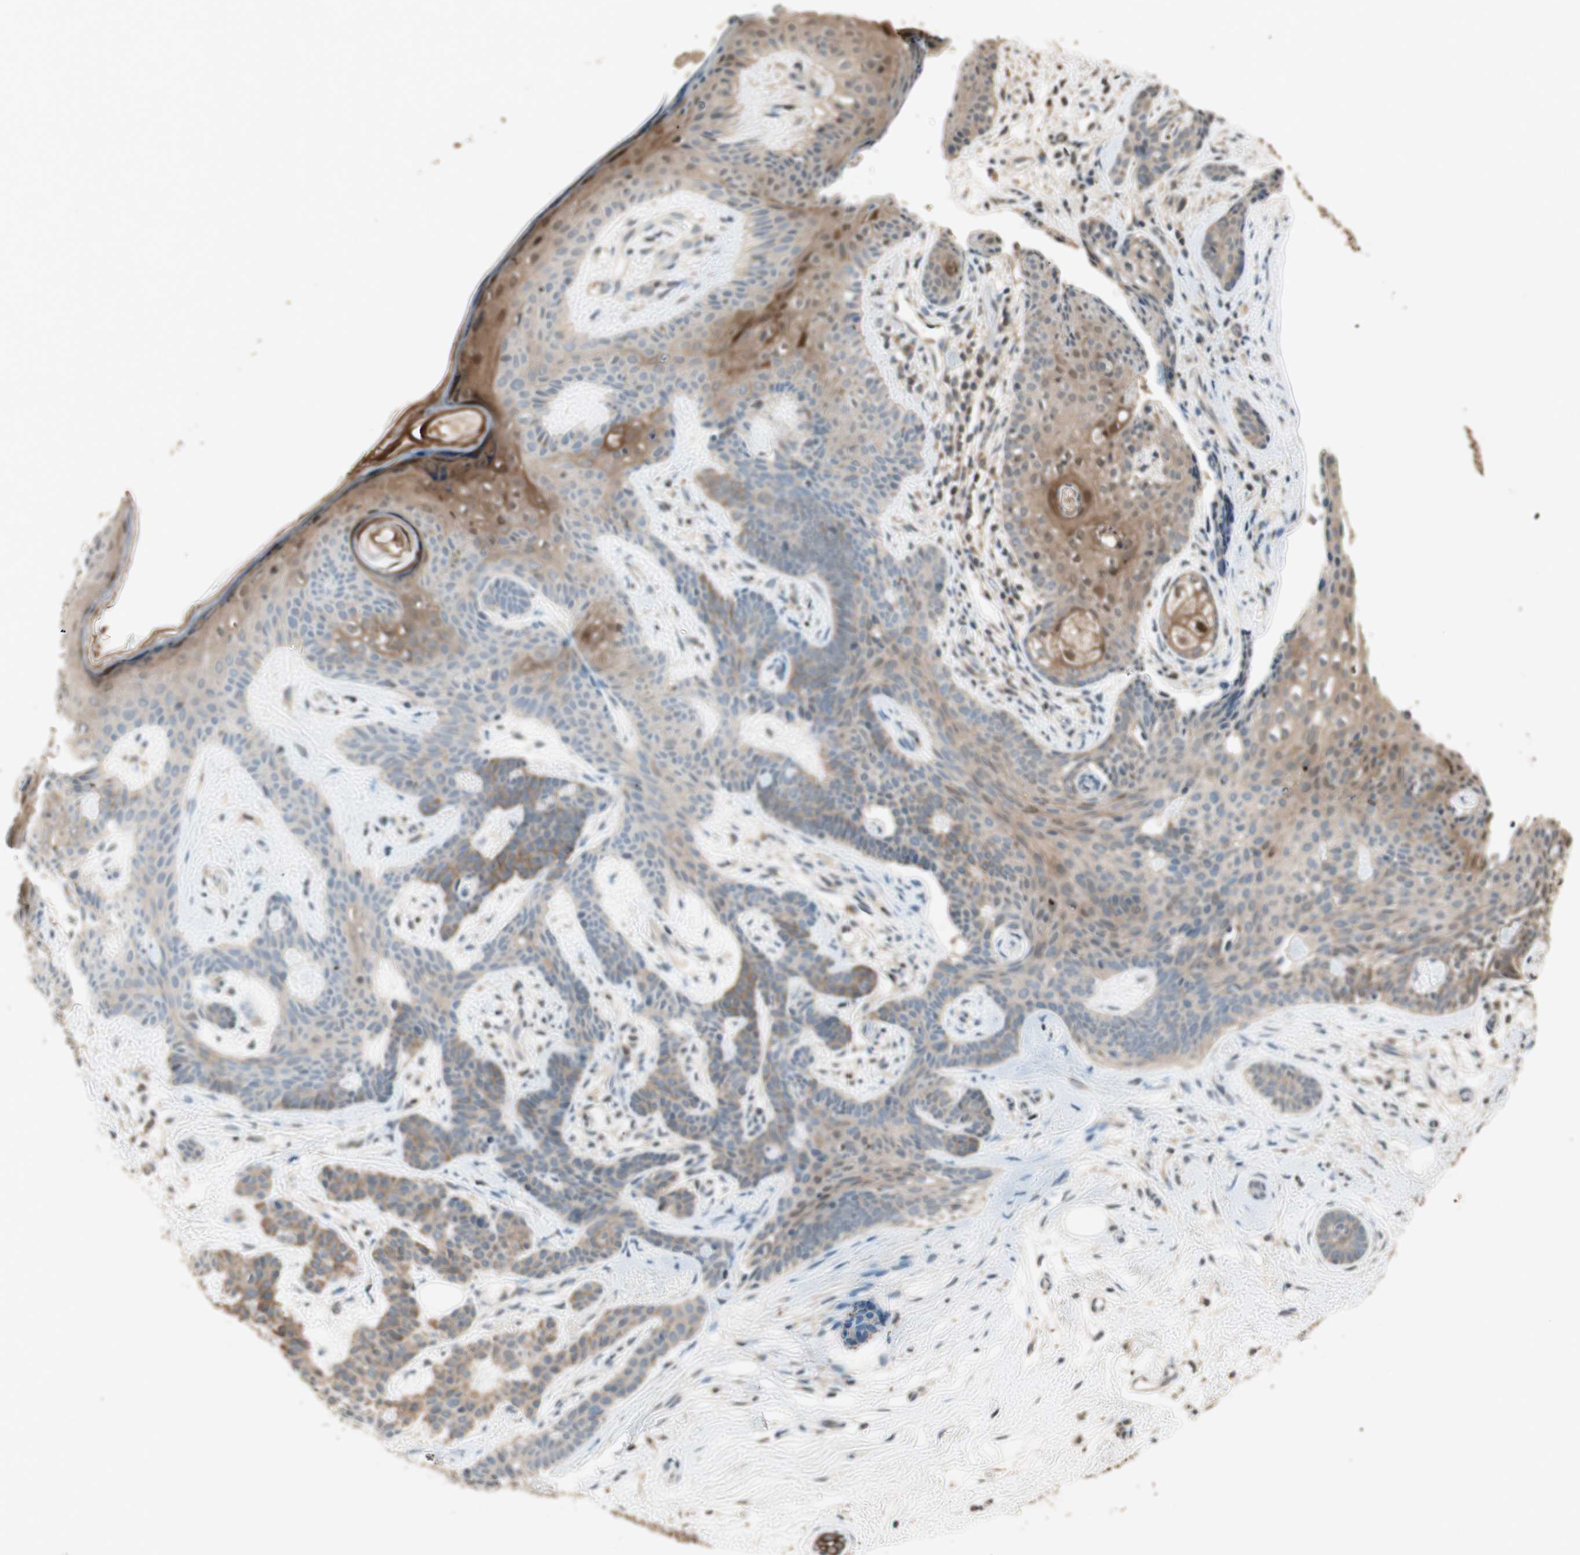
{"staining": {"intensity": "moderate", "quantity": "<25%", "location": "cytoplasmic/membranous"}, "tissue": "skin cancer", "cell_type": "Tumor cells", "image_type": "cancer", "snomed": [{"axis": "morphology", "description": "Developmental malformation"}, {"axis": "morphology", "description": "Basal cell carcinoma"}, {"axis": "topography", "description": "Skin"}], "caption": "Tumor cells exhibit low levels of moderate cytoplasmic/membranous expression in approximately <25% of cells in human skin basal cell carcinoma. (DAB (3,3'-diaminobenzidine) IHC, brown staining for protein, blue staining for nuclei).", "gene": "TRIM21", "patient": {"sex": "female", "age": 62}}